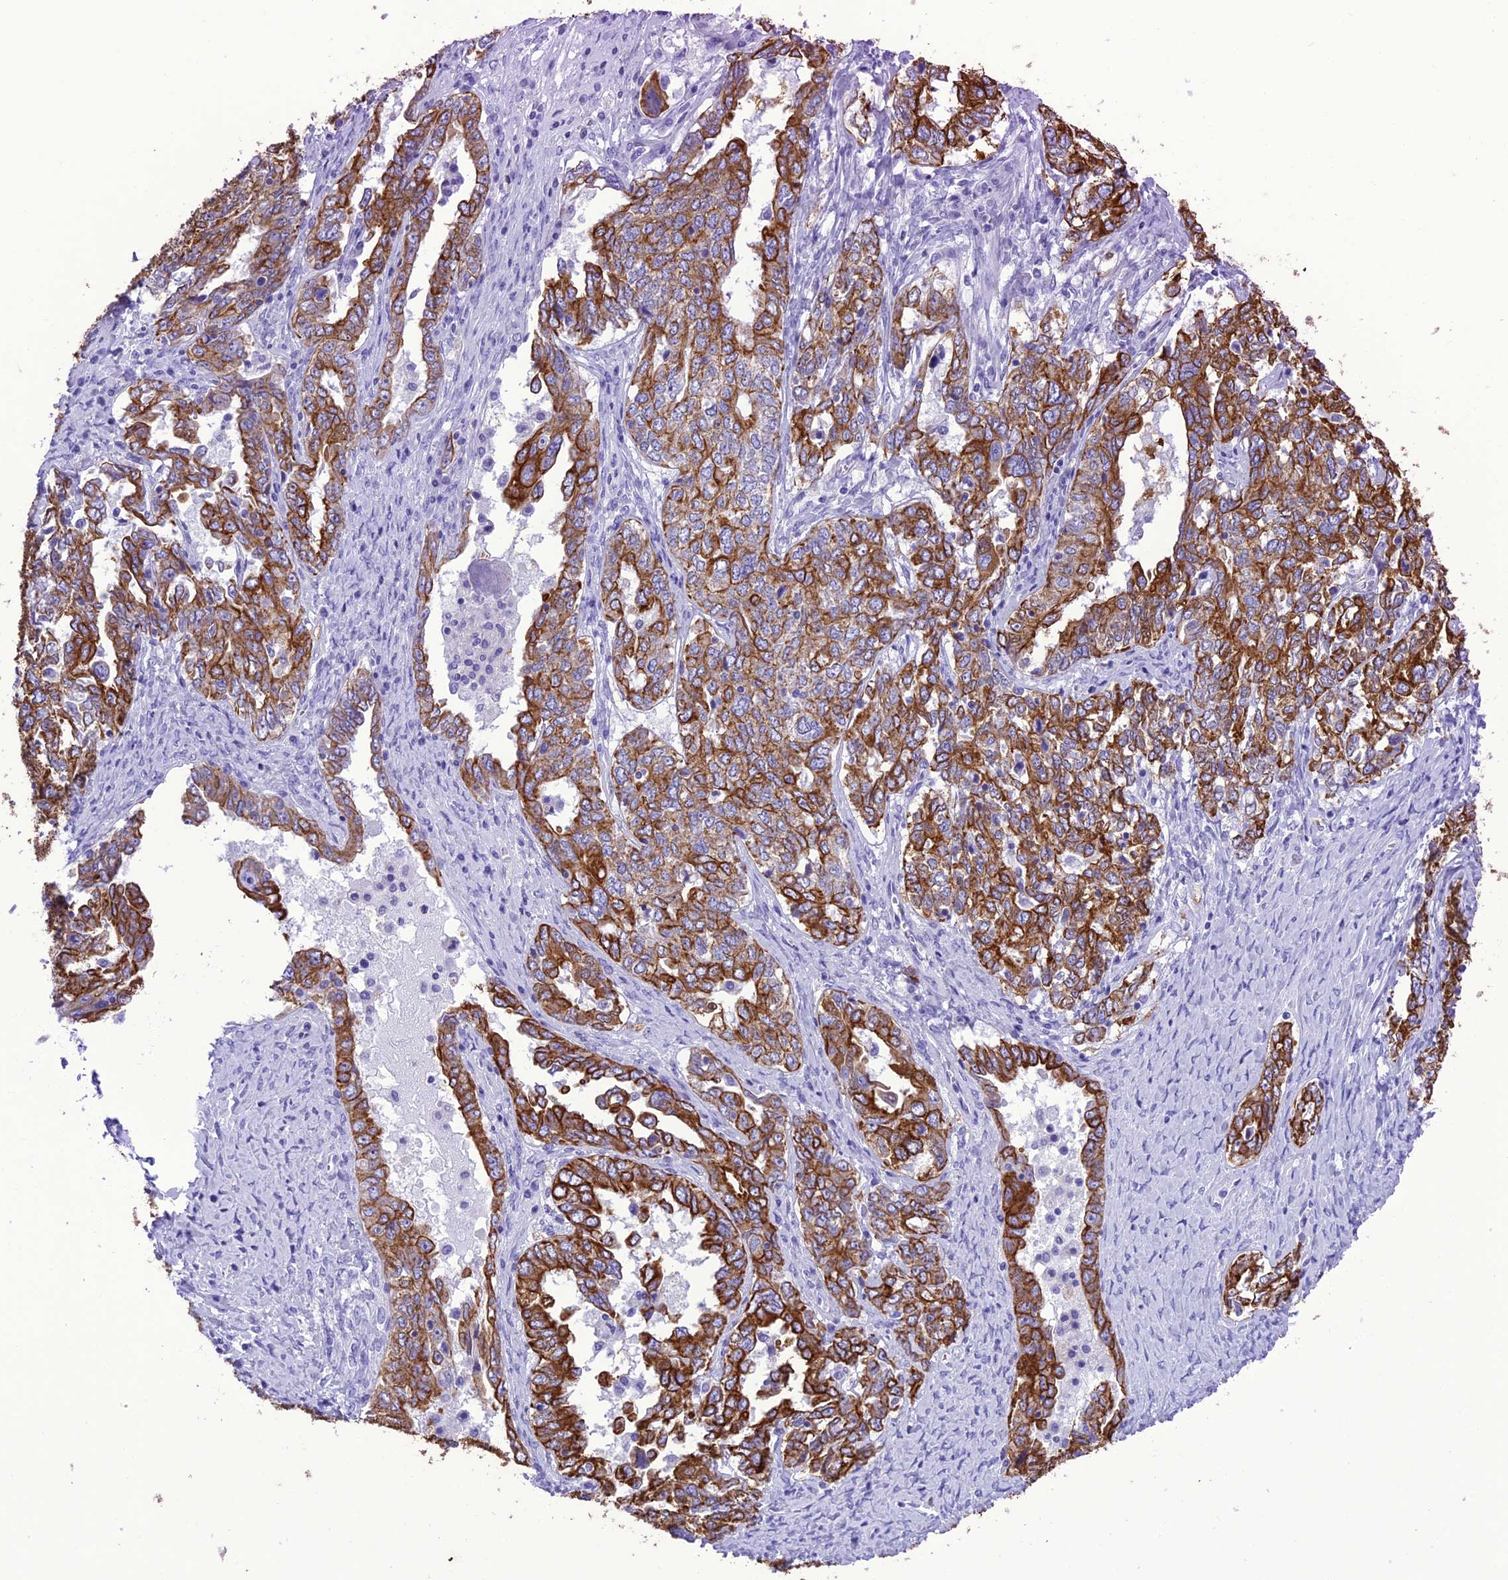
{"staining": {"intensity": "moderate", "quantity": ">75%", "location": "cytoplasmic/membranous"}, "tissue": "ovarian cancer", "cell_type": "Tumor cells", "image_type": "cancer", "snomed": [{"axis": "morphology", "description": "Carcinoma, endometroid"}, {"axis": "topography", "description": "Ovary"}], "caption": "Tumor cells demonstrate moderate cytoplasmic/membranous expression in about >75% of cells in endometroid carcinoma (ovarian). The protein of interest is stained brown, and the nuclei are stained in blue (DAB (3,3'-diaminobenzidine) IHC with brightfield microscopy, high magnification).", "gene": "VPS52", "patient": {"sex": "female", "age": 62}}